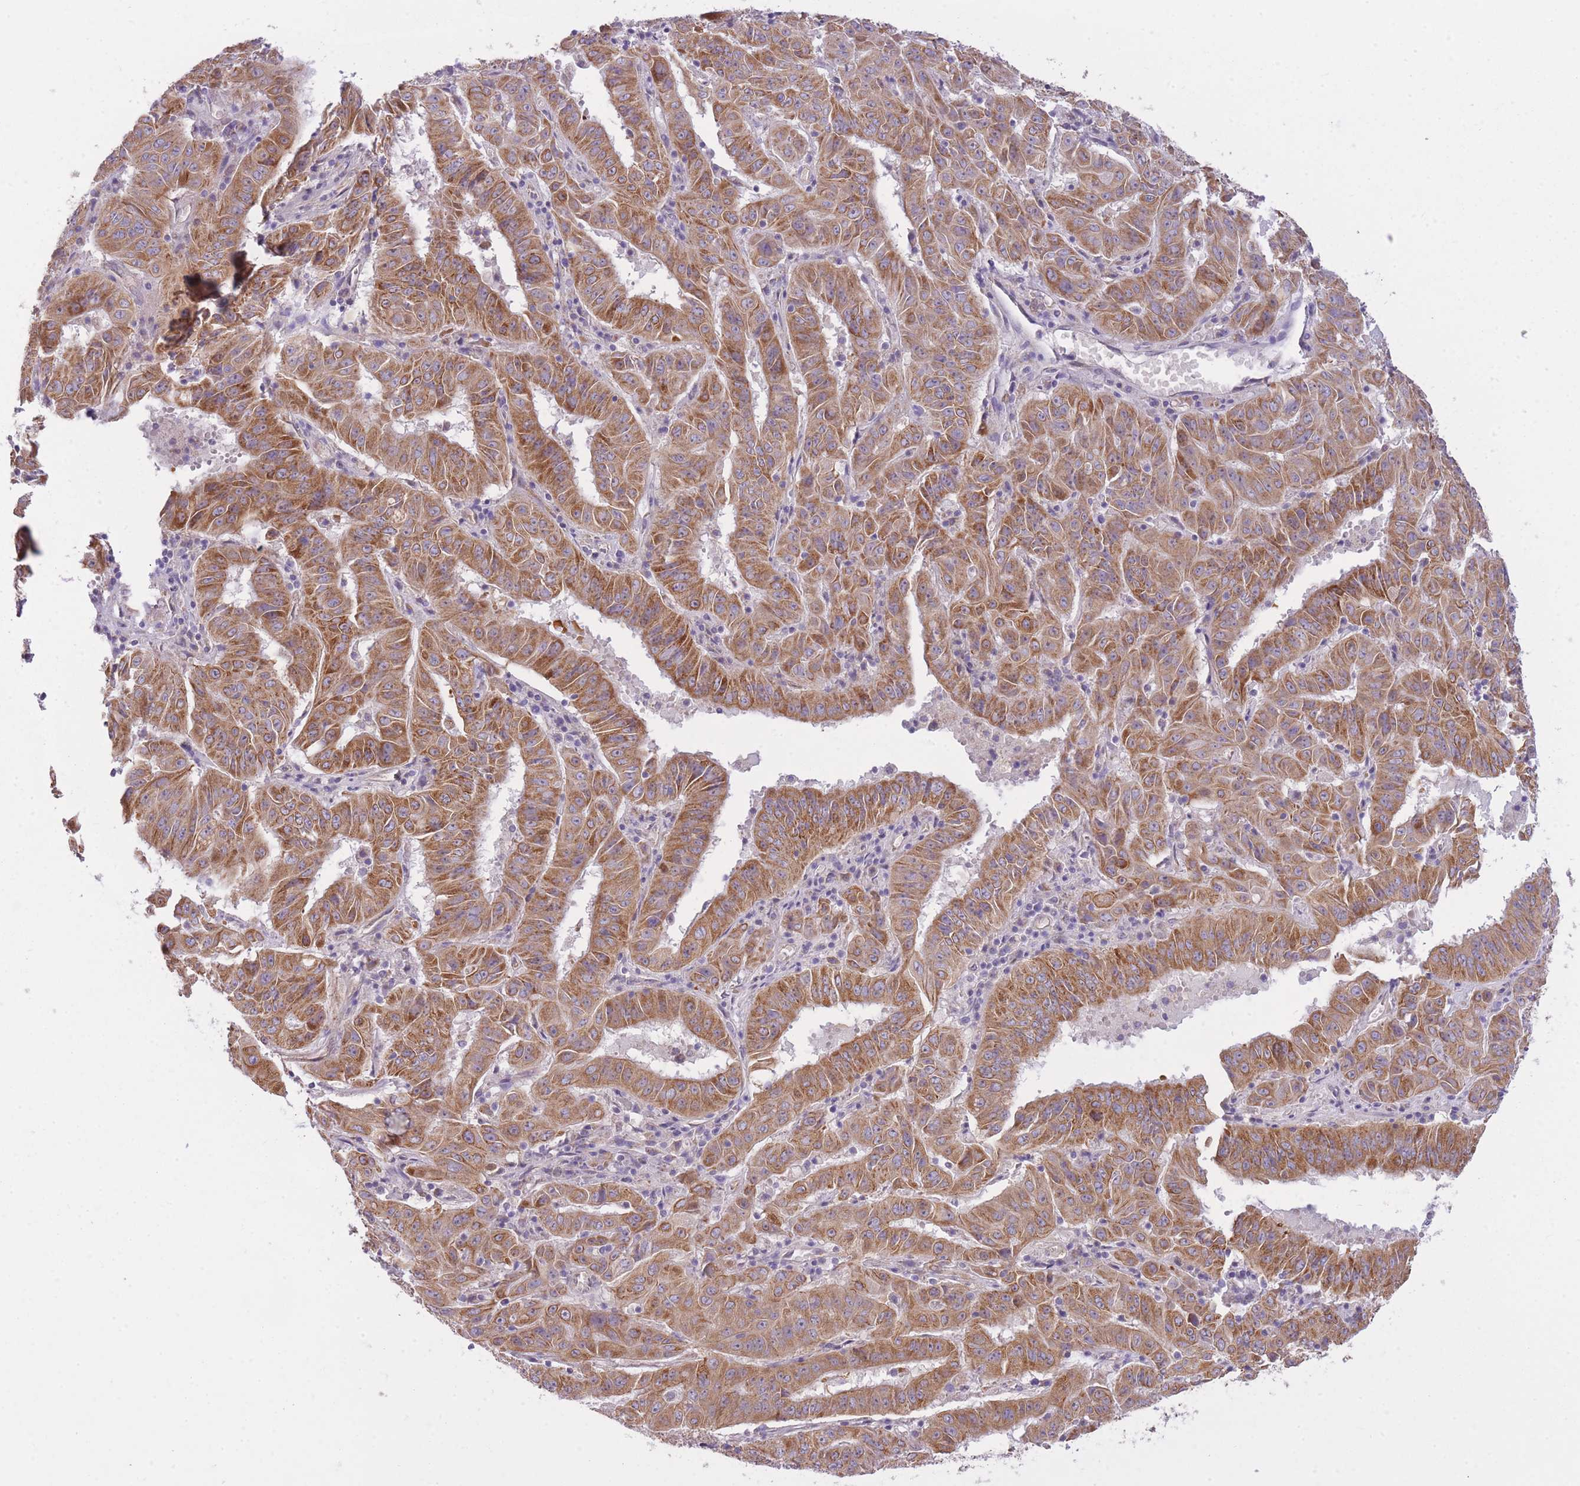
{"staining": {"intensity": "moderate", "quantity": ">75%", "location": "cytoplasmic/membranous"}, "tissue": "pancreatic cancer", "cell_type": "Tumor cells", "image_type": "cancer", "snomed": [{"axis": "morphology", "description": "Adenocarcinoma, NOS"}, {"axis": "topography", "description": "Pancreas"}], "caption": "Immunohistochemistry (IHC) of human pancreatic cancer reveals medium levels of moderate cytoplasmic/membranous expression in about >75% of tumor cells.", "gene": "REV1", "patient": {"sex": "male", "age": 63}}